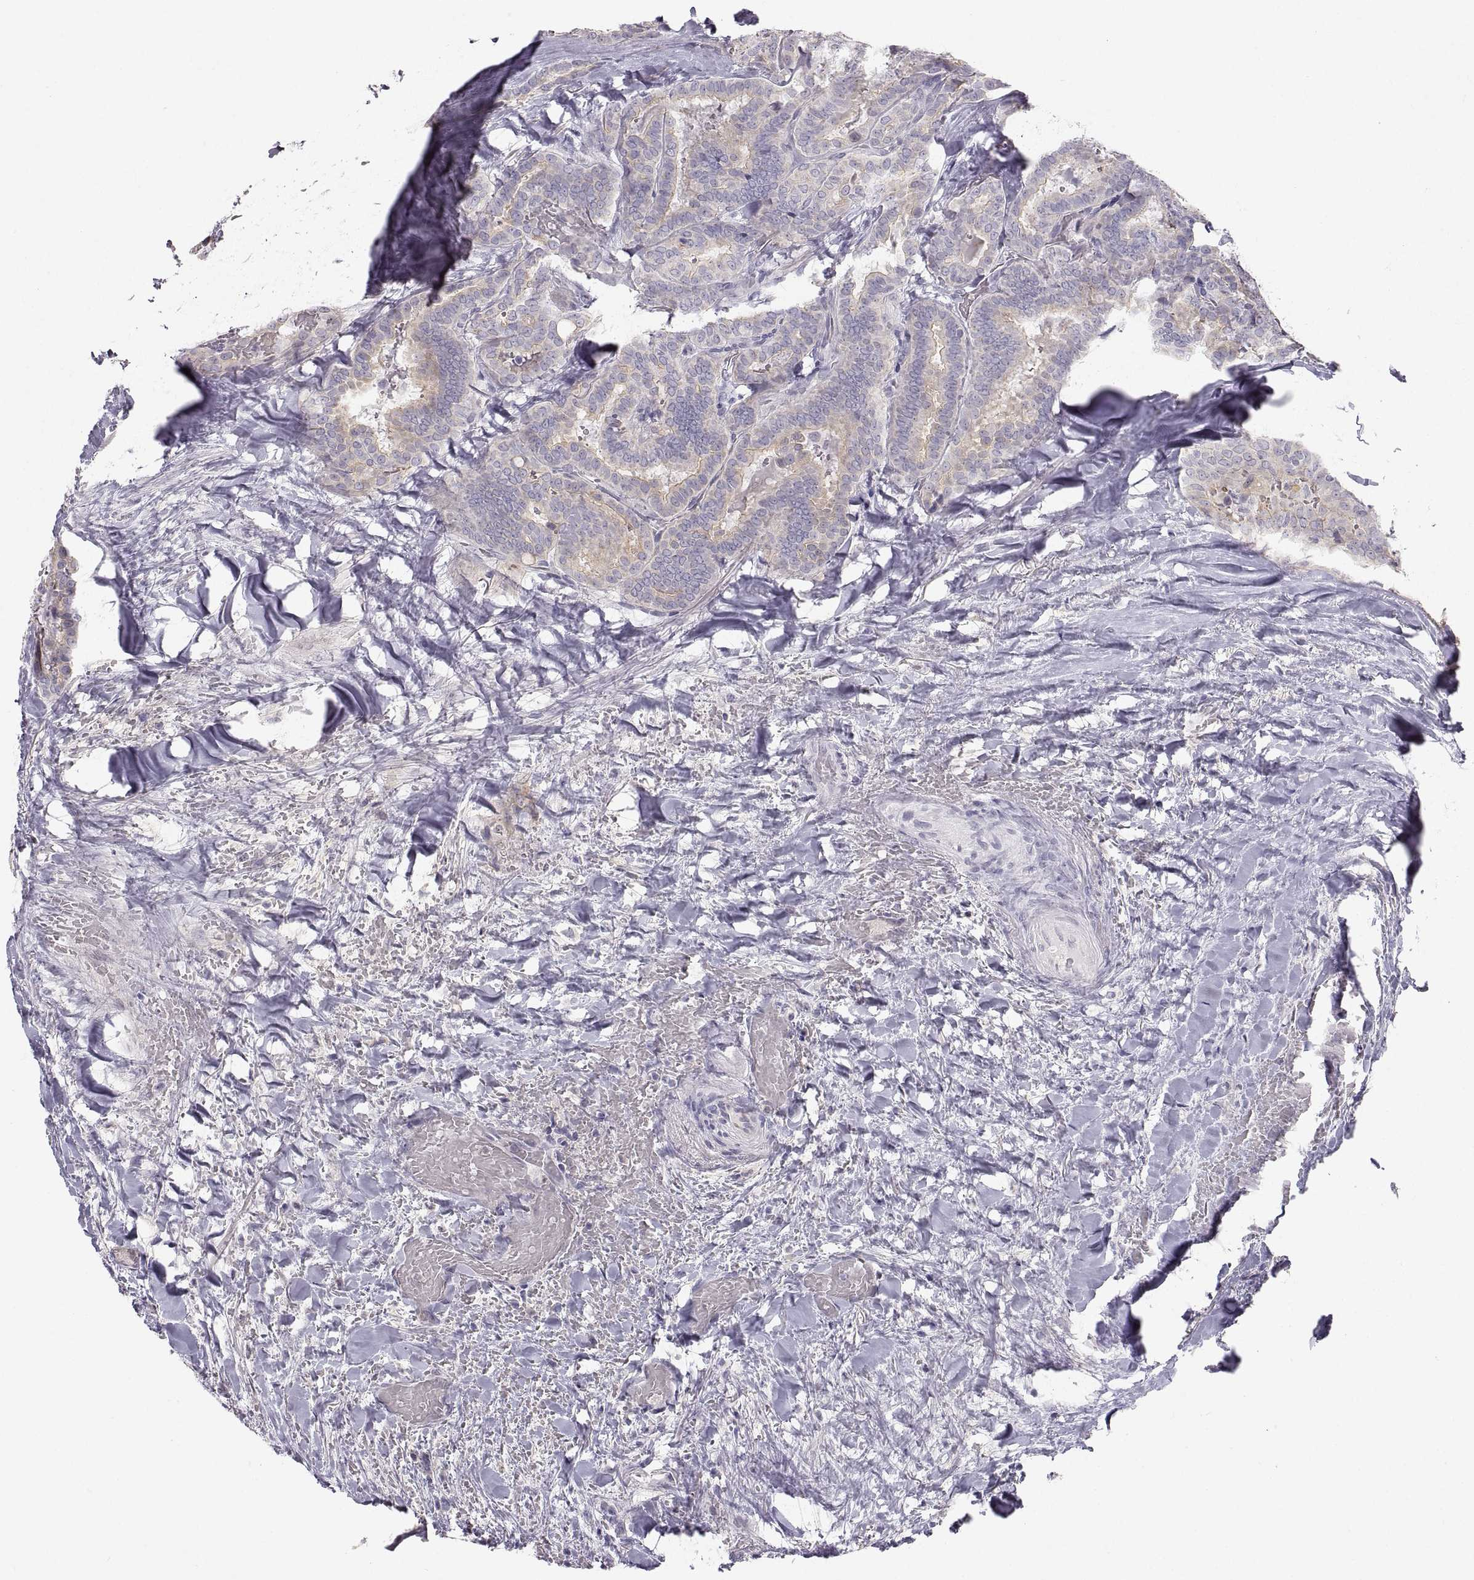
{"staining": {"intensity": "weak", "quantity": "25%-75%", "location": "cytoplasmic/membranous"}, "tissue": "thyroid cancer", "cell_type": "Tumor cells", "image_type": "cancer", "snomed": [{"axis": "morphology", "description": "Papillary adenocarcinoma, NOS"}, {"axis": "topography", "description": "Thyroid gland"}], "caption": "Thyroid papillary adenocarcinoma stained for a protein demonstrates weak cytoplasmic/membranous positivity in tumor cells. (brown staining indicates protein expression, while blue staining denotes nuclei).", "gene": "ZNF185", "patient": {"sex": "female", "age": 39}}